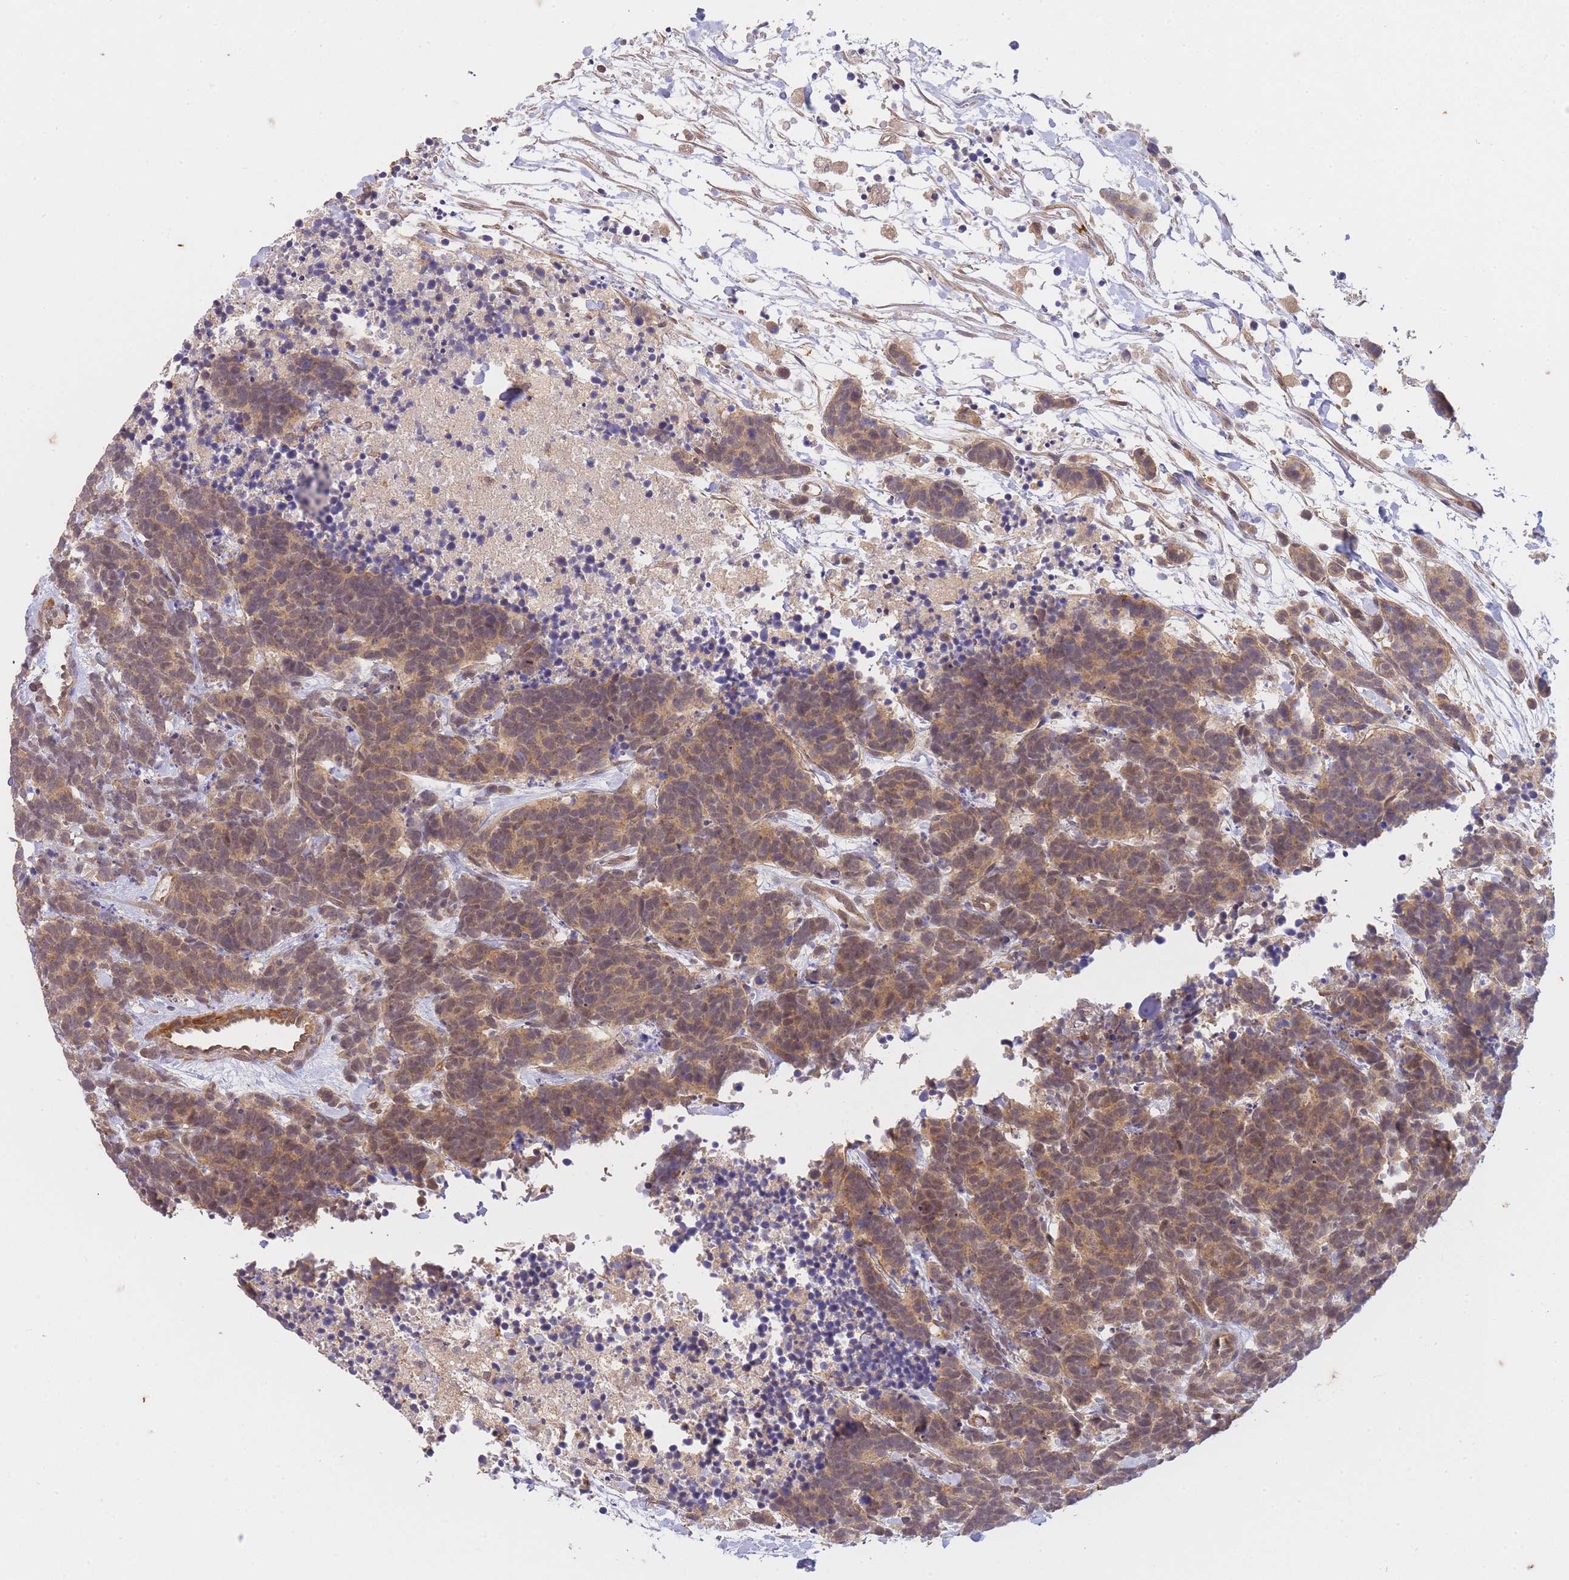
{"staining": {"intensity": "moderate", "quantity": ">75%", "location": "cytoplasmic/membranous,nuclear"}, "tissue": "carcinoid", "cell_type": "Tumor cells", "image_type": "cancer", "snomed": [{"axis": "morphology", "description": "Carcinoma, NOS"}, {"axis": "morphology", "description": "Carcinoid, malignant, NOS"}, {"axis": "topography", "description": "Prostate"}], "caption": "Moderate cytoplasmic/membranous and nuclear protein positivity is identified in about >75% of tumor cells in malignant carcinoid.", "gene": "ST8SIA4", "patient": {"sex": "male", "age": 57}}